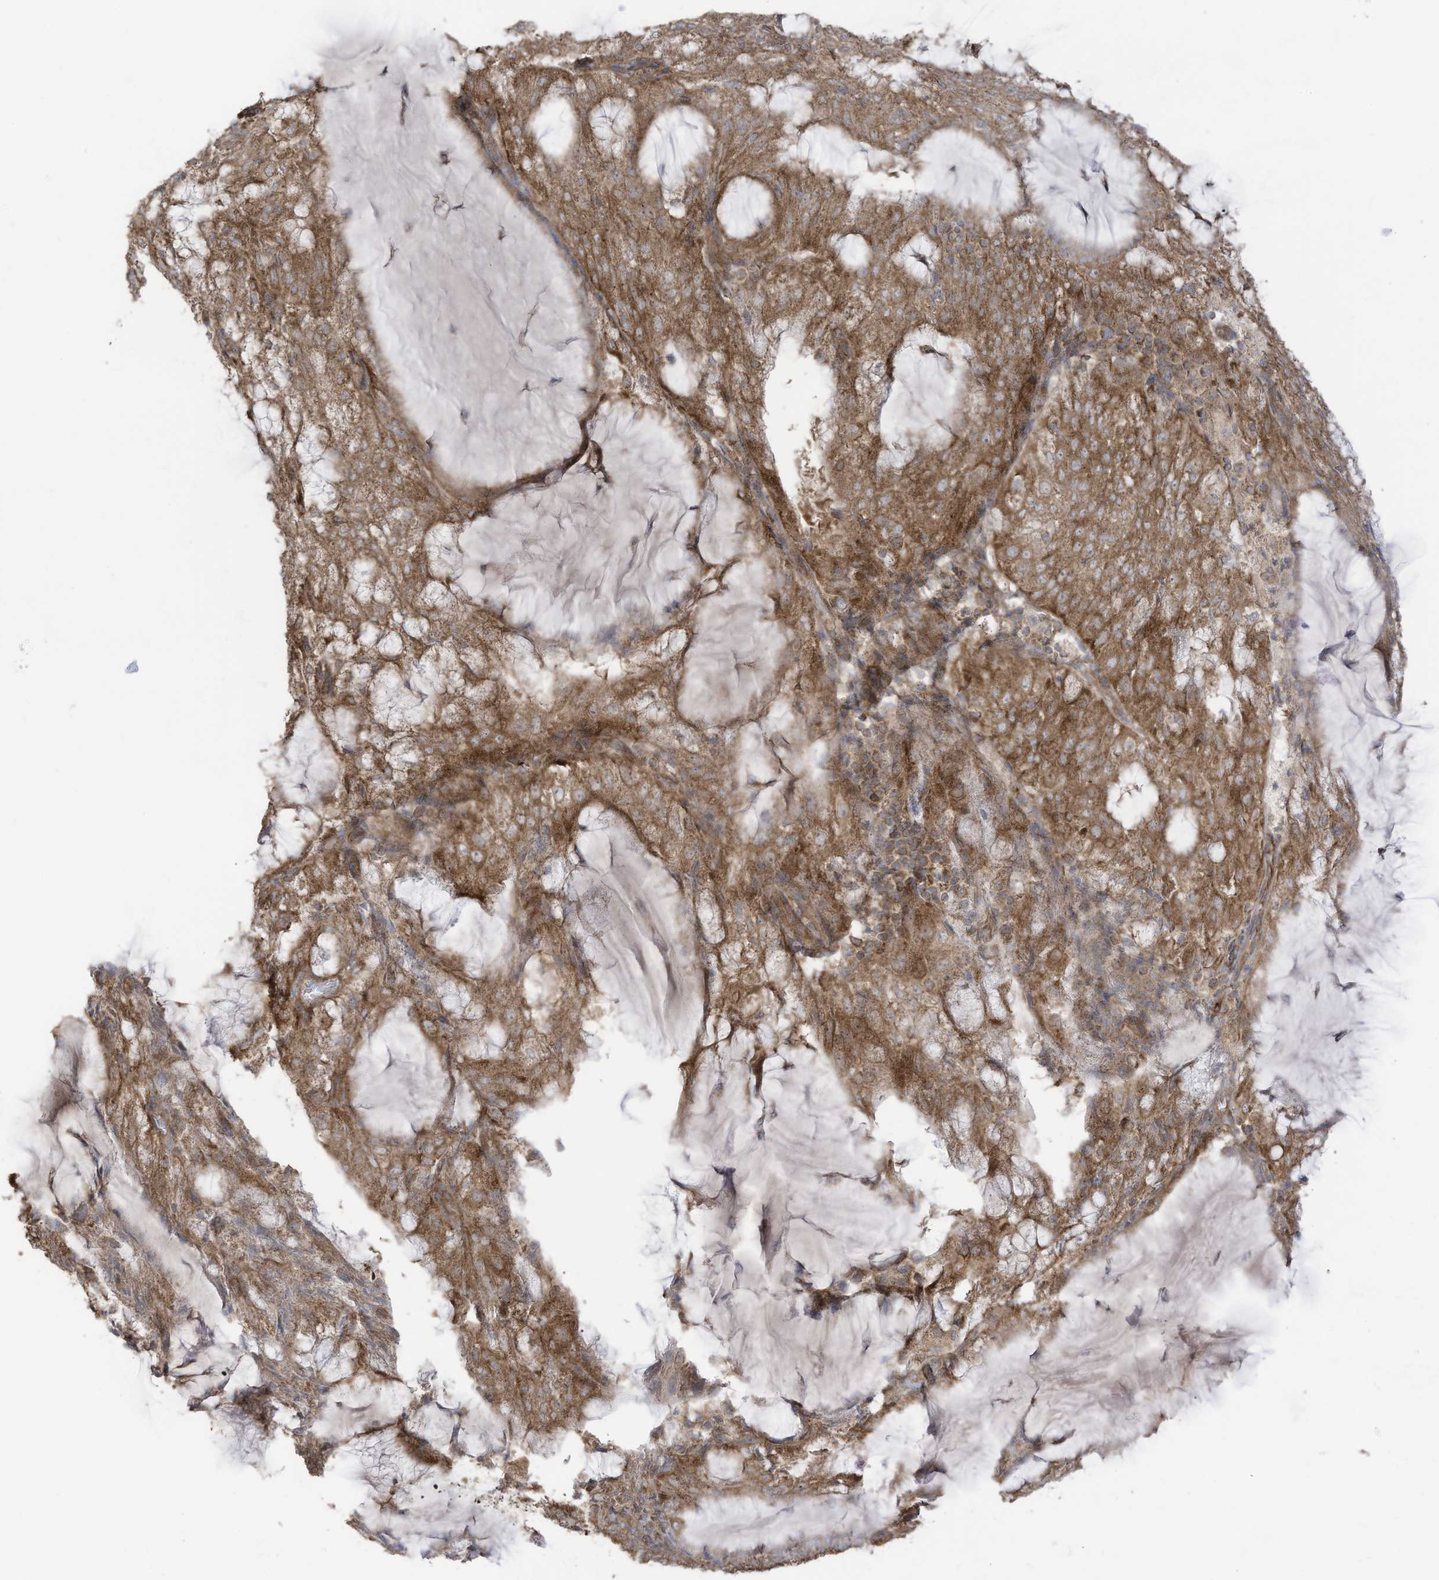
{"staining": {"intensity": "moderate", "quantity": ">75%", "location": "cytoplasmic/membranous"}, "tissue": "endometrial cancer", "cell_type": "Tumor cells", "image_type": "cancer", "snomed": [{"axis": "morphology", "description": "Adenocarcinoma, NOS"}, {"axis": "topography", "description": "Endometrium"}], "caption": "Approximately >75% of tumor cells in adenocarcinoma (endometrial) show moderate cytoplasmic/membranous protein staining as visualized by brown immunohistochemical staining.", "gene": "REPS1", "patient": {"sex": "female", "age": 81}}